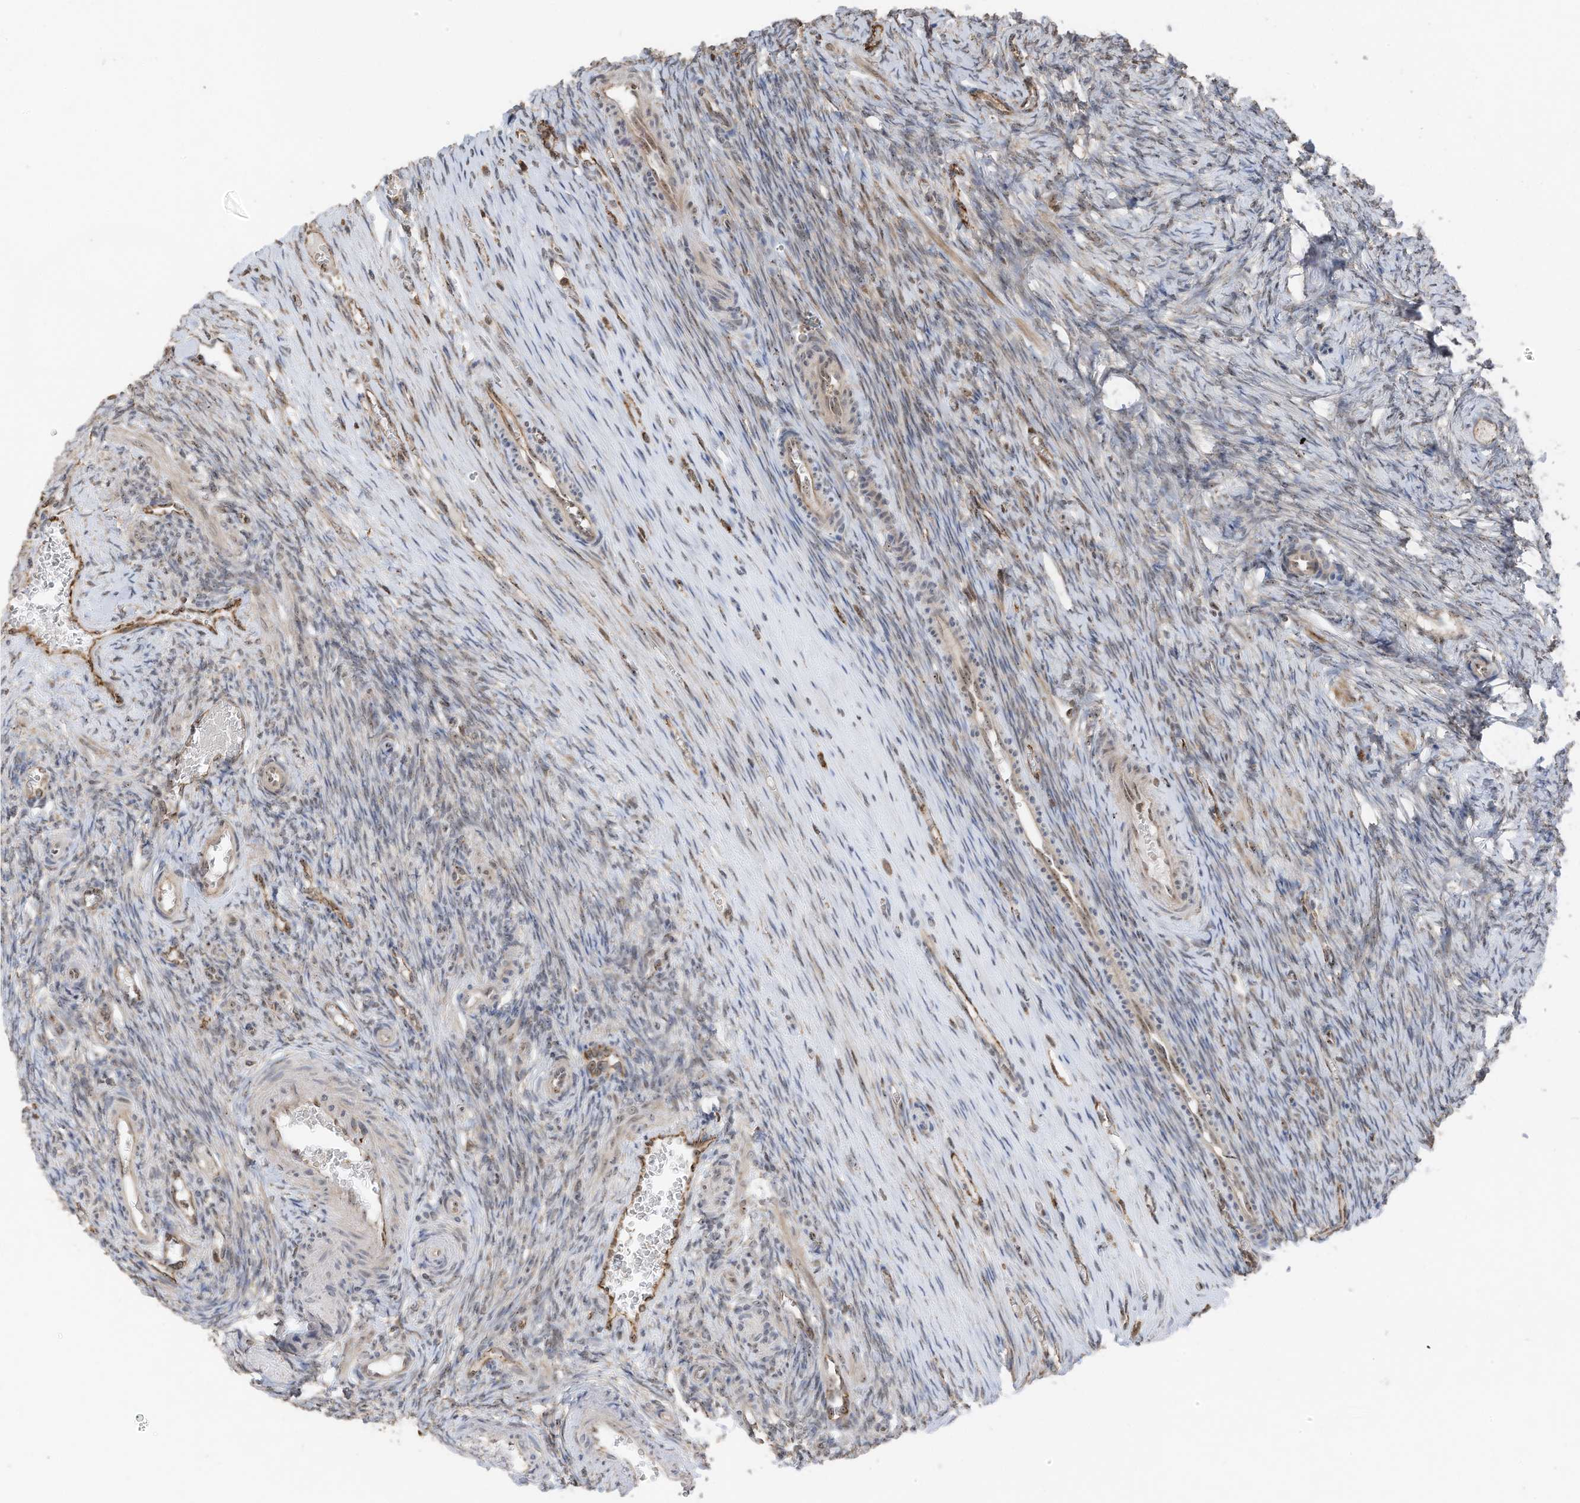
{"staining": {"intensity": "weak", "quantity": "<25%", "location": "cytoplasmic/membranous"}, "tissue": "ovary", "cell_type": "Ovarian stroma cells", "image_type": "normal", "snomed": [{"axis": "morphology", "description": "Adenocarcinoma, NOS"}, {"axis": "topography", "description": "Endometrium"}], "caption": "High magnification brightfield microscopy of unremarkable ovary stained with DAB (3,3'-diaminobenzidine) (brown) and counterstained with hematoxylin (blue): ovarian stroma cells show no significant positivity. (DAB immunohistochemistry with hematoxylin counter stain).", "gene": "ERLEC1", "patient": {"sex": "female", "age": 32}}